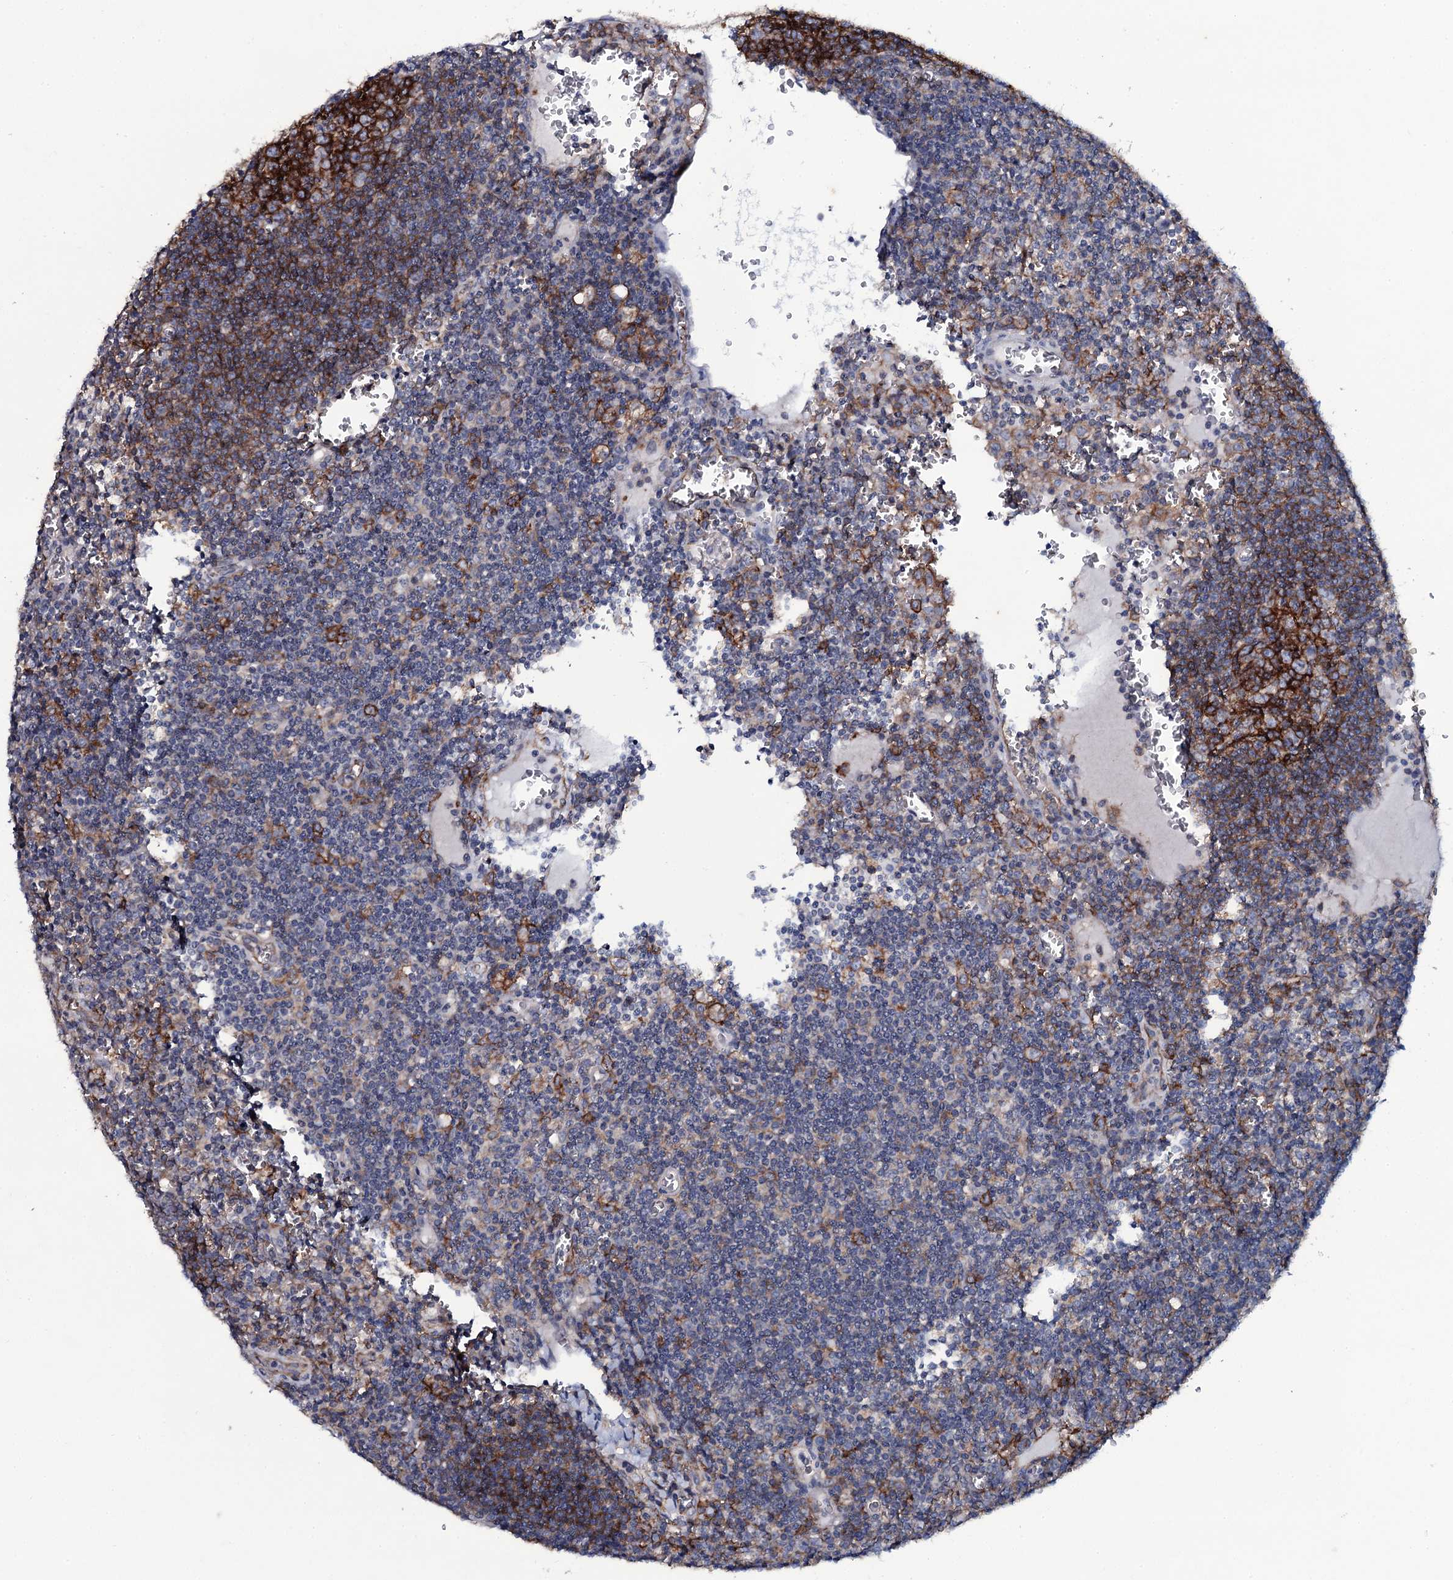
{"staining": {"intensity": "strong", "quantity": ">75%", "location": "cytoplasmic/membranous"}, "tissue": "lymph node", "cell_type": "Germinal center cells", "image_type": "normal", "snomed": [{"axis": "morphology", "description": "Normal tissue, NOS"}, {"axis": "topography", "description": "Lymph node"}], "caption": "This is an image of immunohistochemistry (IHC) staining of normal lymph node, which shows strong positivity in the cytoplasmic/membranous of germinal center cells.", "gene": "SNAP23", "patient": {"sex": "female", "age": 73}}